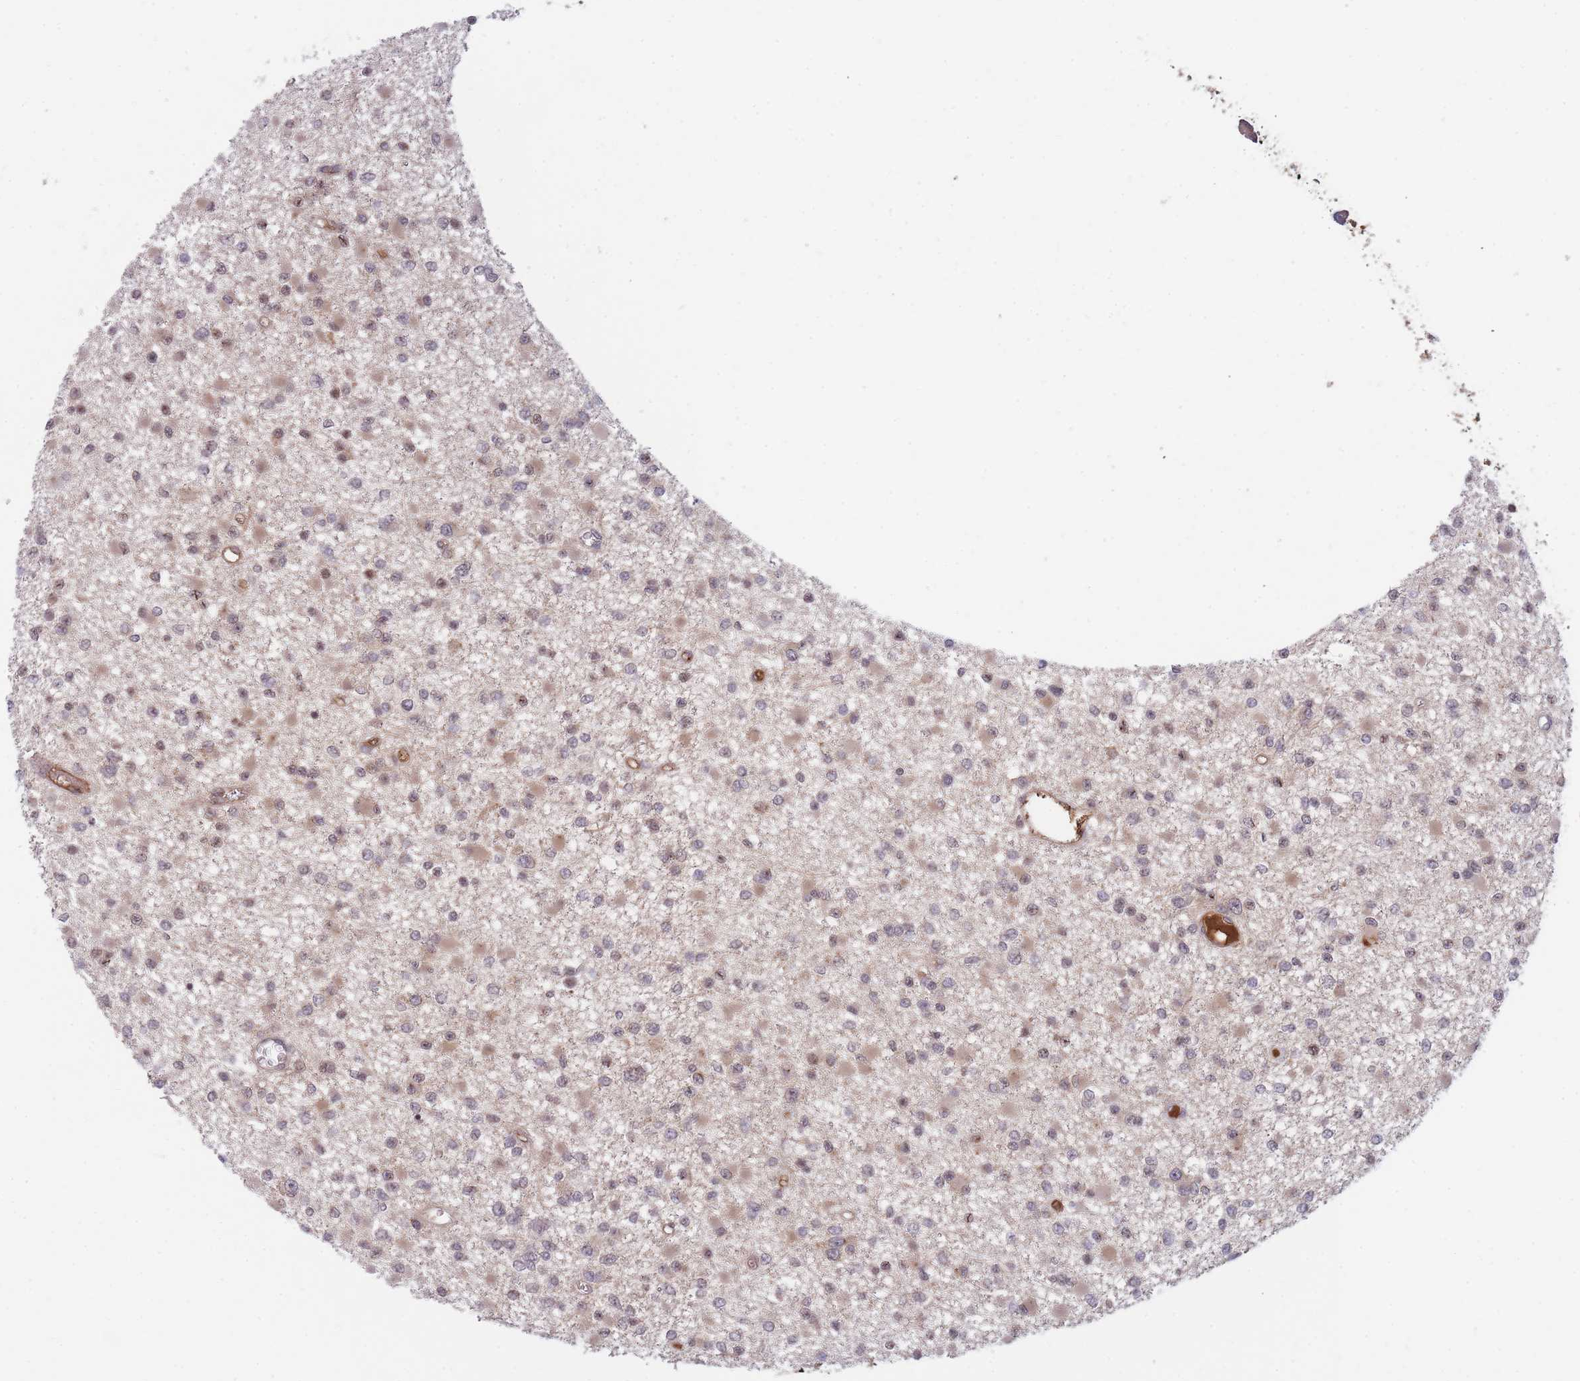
{"staining": {"intensity": "weak", "quantity": "25%-75%", "location": "nuclear"}, "tissue": "glioma", "cell_type": "Tumor cells", "image_type": "cancer", "snomed": [{"axis": "morphology", "description": "Glioma, malignant, Low grade"}, {"axis": "topography", "description": "Brain"}], "caption": "Tumor cells demonstrate low levels of weak nuclear positivity in about 25%-75% of cells in human malignant glioma (low-grade).", "gene": "RALGDS", "patient": {"sex": "female", "age": 22}}